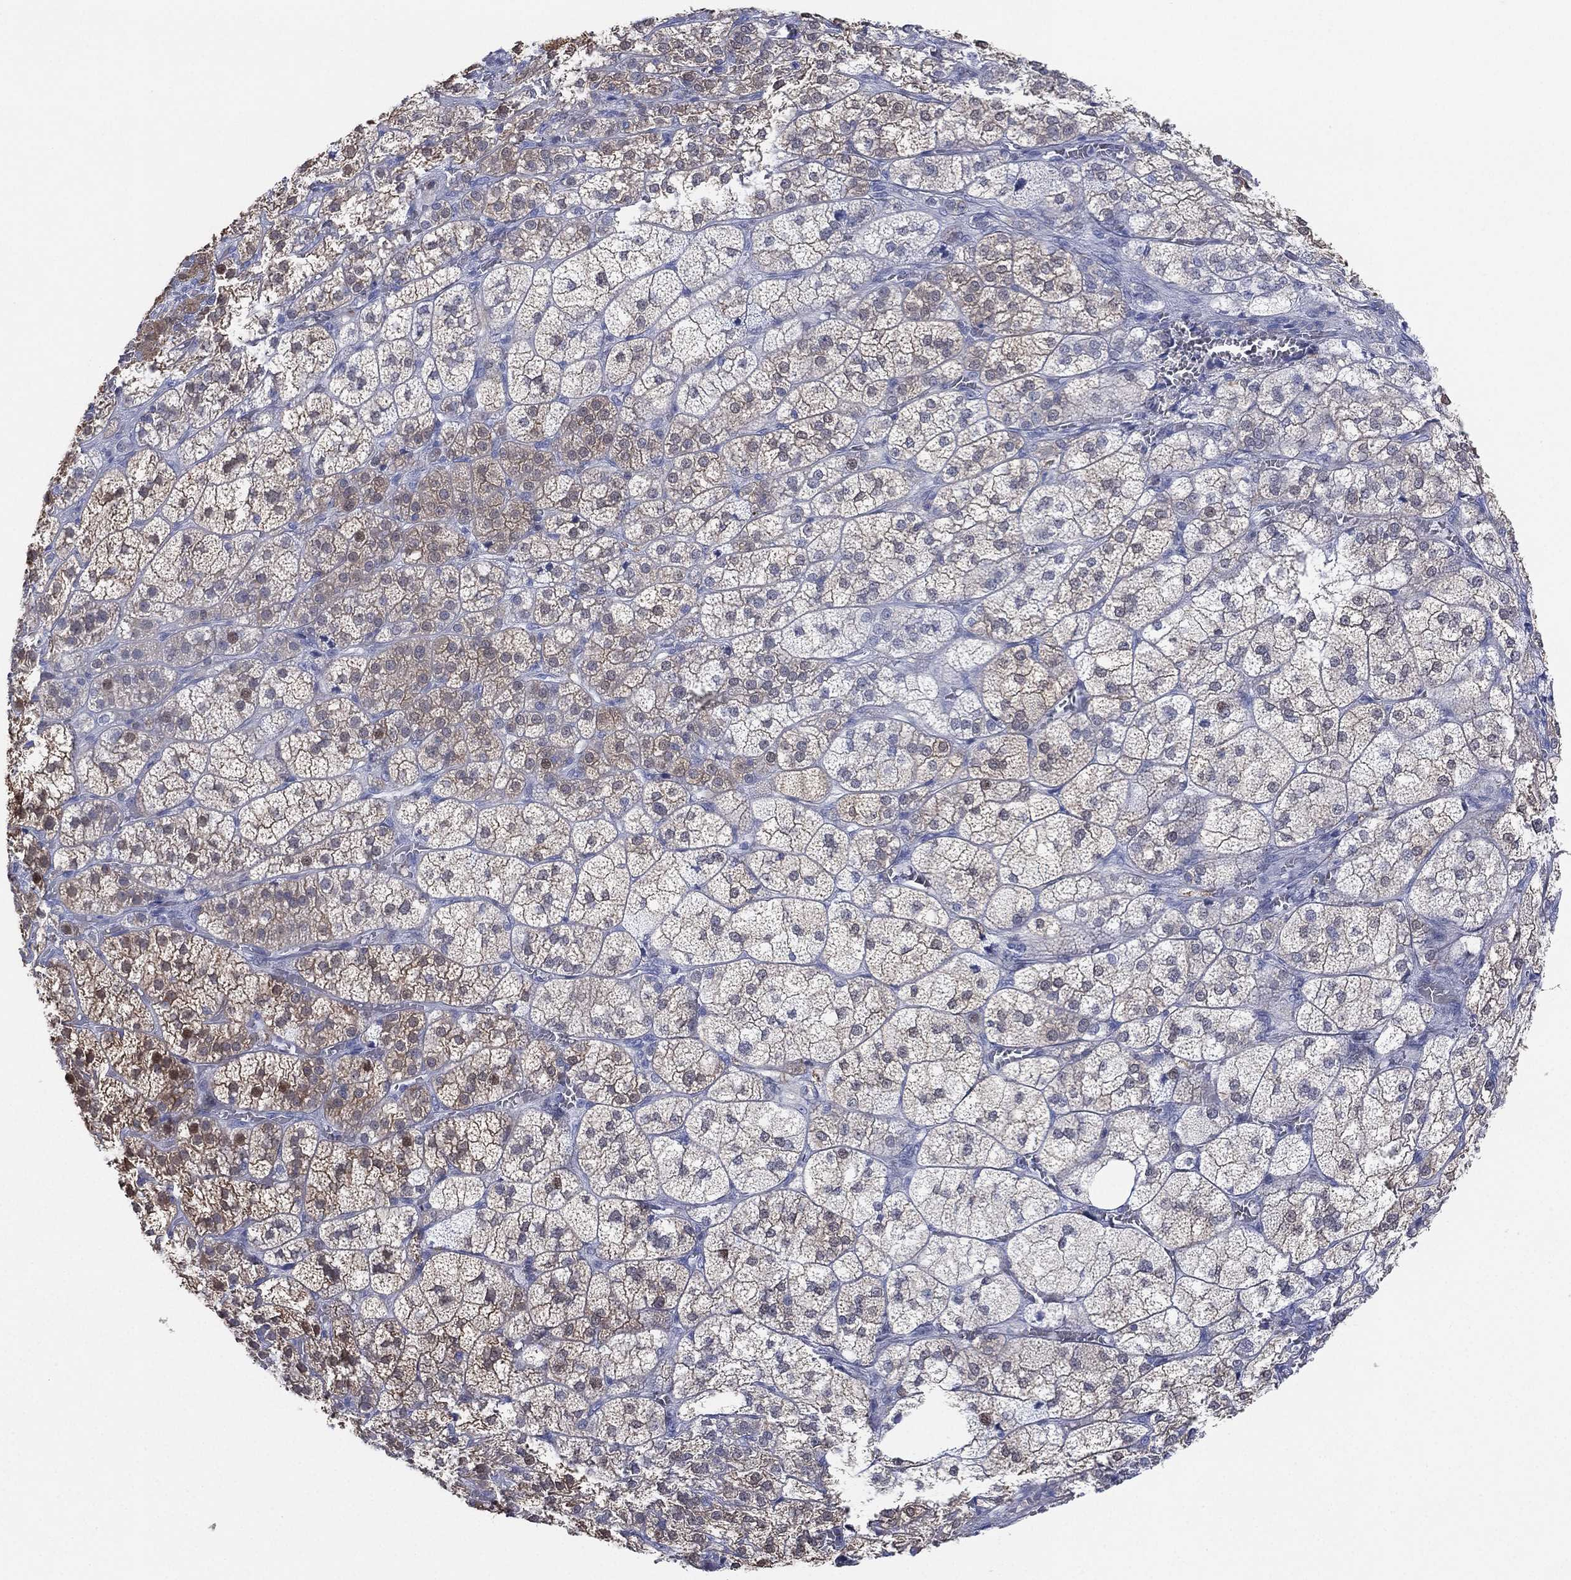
{"staining": {"intensity": "weak", "quantity": "<25%", "location": "cytoplasmic/membranous,nuclear"}, "tissue": "adrenal gland", "cell_type": "Glandular cells", "image_type": "normal", "snomed": [{"axis": "morphology", "description": "Normal tissue, NOS"}, {"axis": "topography", "description": "Adrenal gland"}], "caption": "DAB immunohistochemical staining of benign human adrenal gland demonstrates no significant positivity in glandular cells.", "gene": "SEPTIN1", "patient": {"sex": "female", "age": 60}}